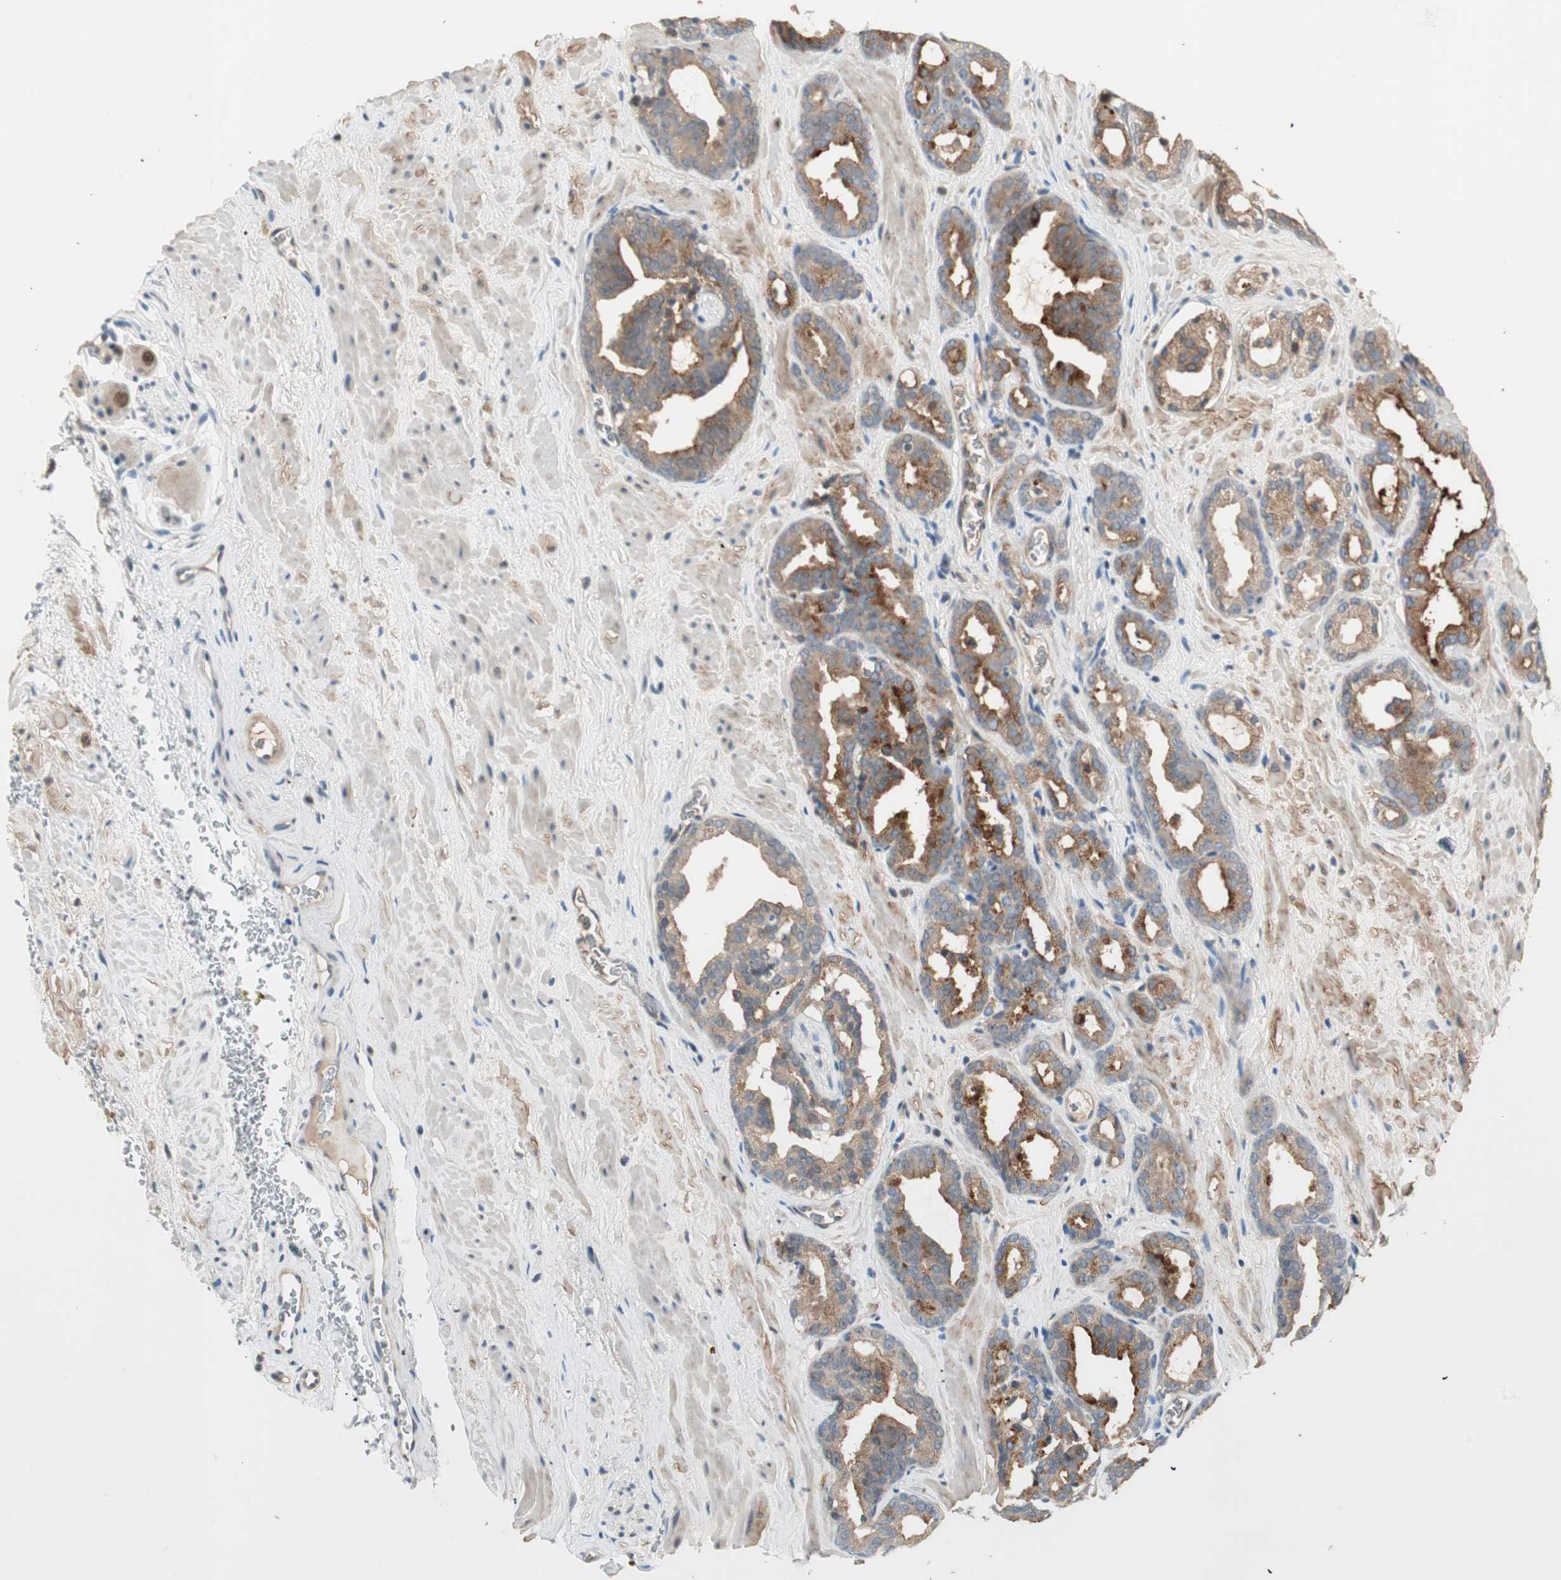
{"staining": {"intensity": "moderate", "quantity": "25%-75%", "location": "cytoplasmic/membranous"}, "tissue": "prostate cancer", "cell_type": "Tumor cells", "image_type": "cancer", "snomed": [{"axis": "morphology", "description": "Adenocarcinoma, Low grade"}, {"axis": "topography", "description": "Prostate"}], "caption": "Prostate cancer stained for a protein (brown) reveals moderate cytoplasmic/membranous positive positivity in approximately 25%-75% of tumor cells.", "gene": "RNGTT", "patient": {"sex": "male", "age": 63}}